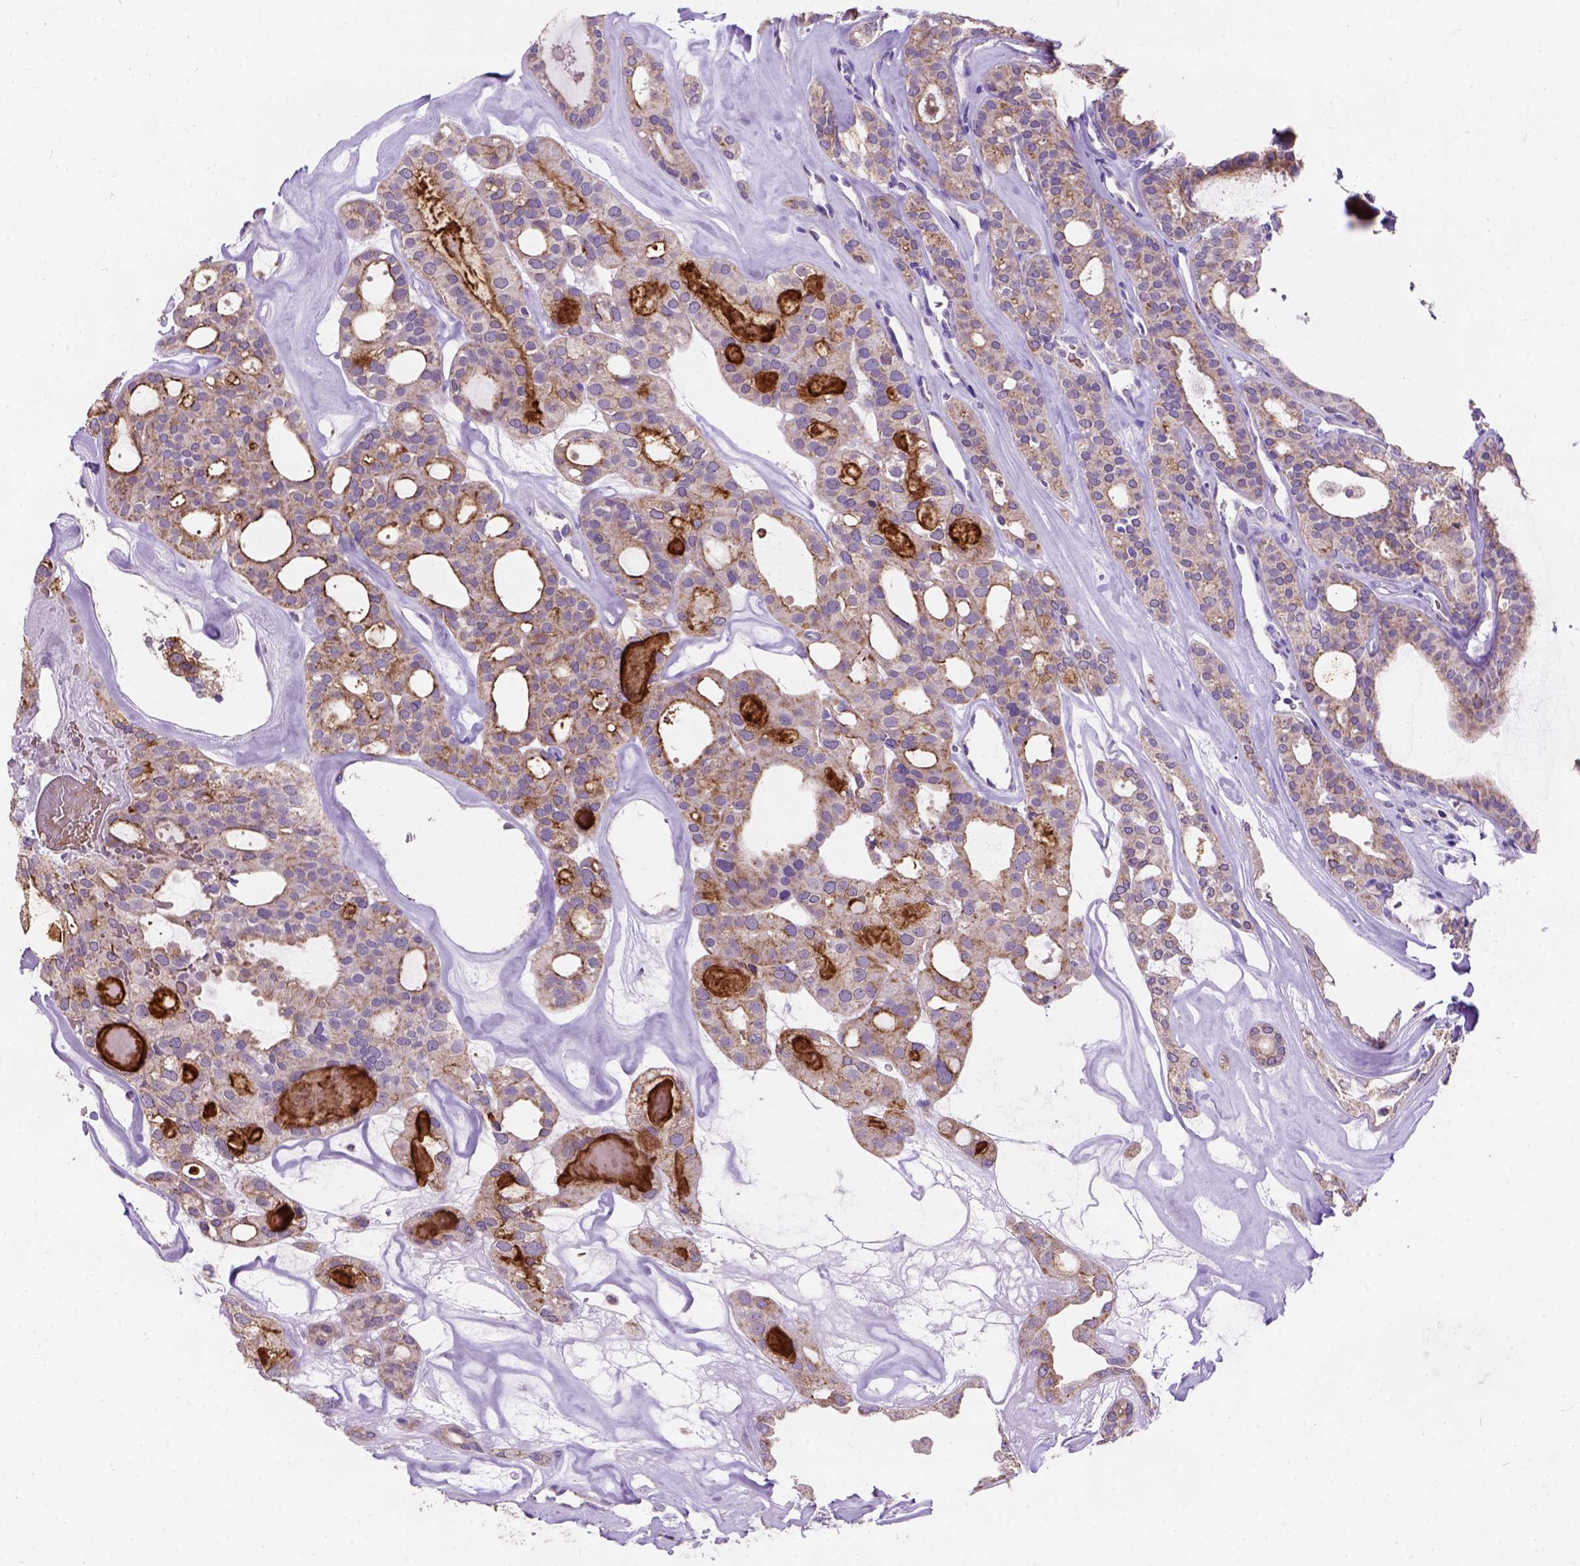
{"staining": {"intensity": "moderate", "quantity": "<25%", "location": "cytoplasmic/membranous"}, "tissue": "thyroid cancer", "cell_type": "Tumor cells", "image_type": "cancer", "snomed": [{"axis": "morphology", "description": "Follicular adenoma carcinoma, NOS"}, {"axis": "topography", "description": "Thyroid gland"}], "caption": "Immunohistochemistry photomicrograph of neoplastic tissue: thyroid cancer stained using IHC displays low levels of moderate protein expression localized specifically in the cytoplasmic/membranous of tumor cells, appearing as a cytoplasmic/membranous brown color.", "gene": "L2HGDH", "patient": {"sex": "male", "age": 75}}